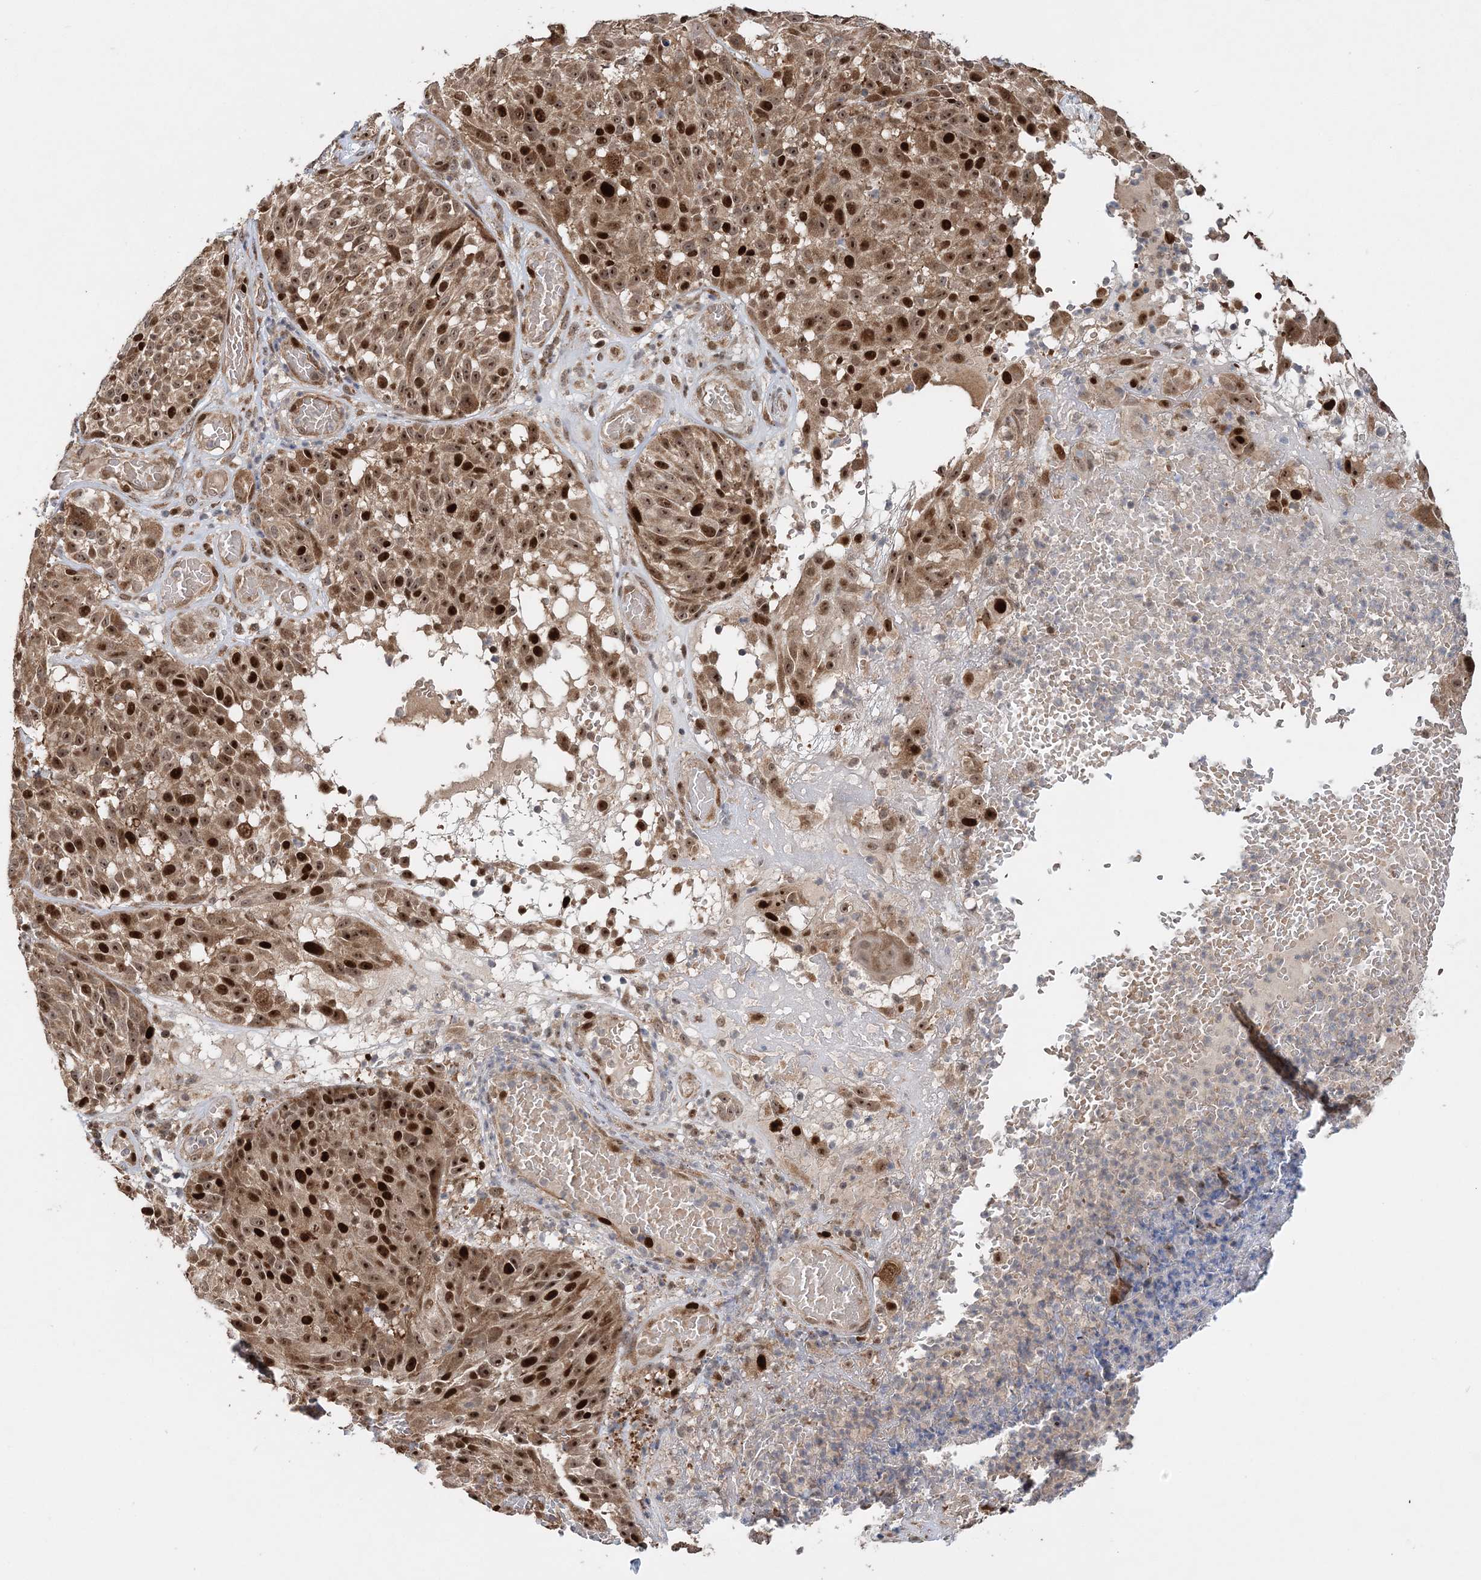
{"staining": {"intensity": "strong", "quantity": ">75%", "location": "cytoplasmic/membranous,nuclear"}, "tissue": "melanoma", "cell_type": "Tumor cells", "image_type": "cancer", "snomed": [{"axis": "morphology", "description": "Malignant melanoma, NOS"}, {"axis": "topography", "description": "Skin"}], "caption": "Malignant melanoma stained with DAB (3,3'-diaminobenzidine) immunohistochemistry displays high levels of strong cytoplasmic/membranous and nuclear positivity in about >75% of tumor cells.", "gene": "KIF4A", "patient": {"sex": "male", "age": 83}}